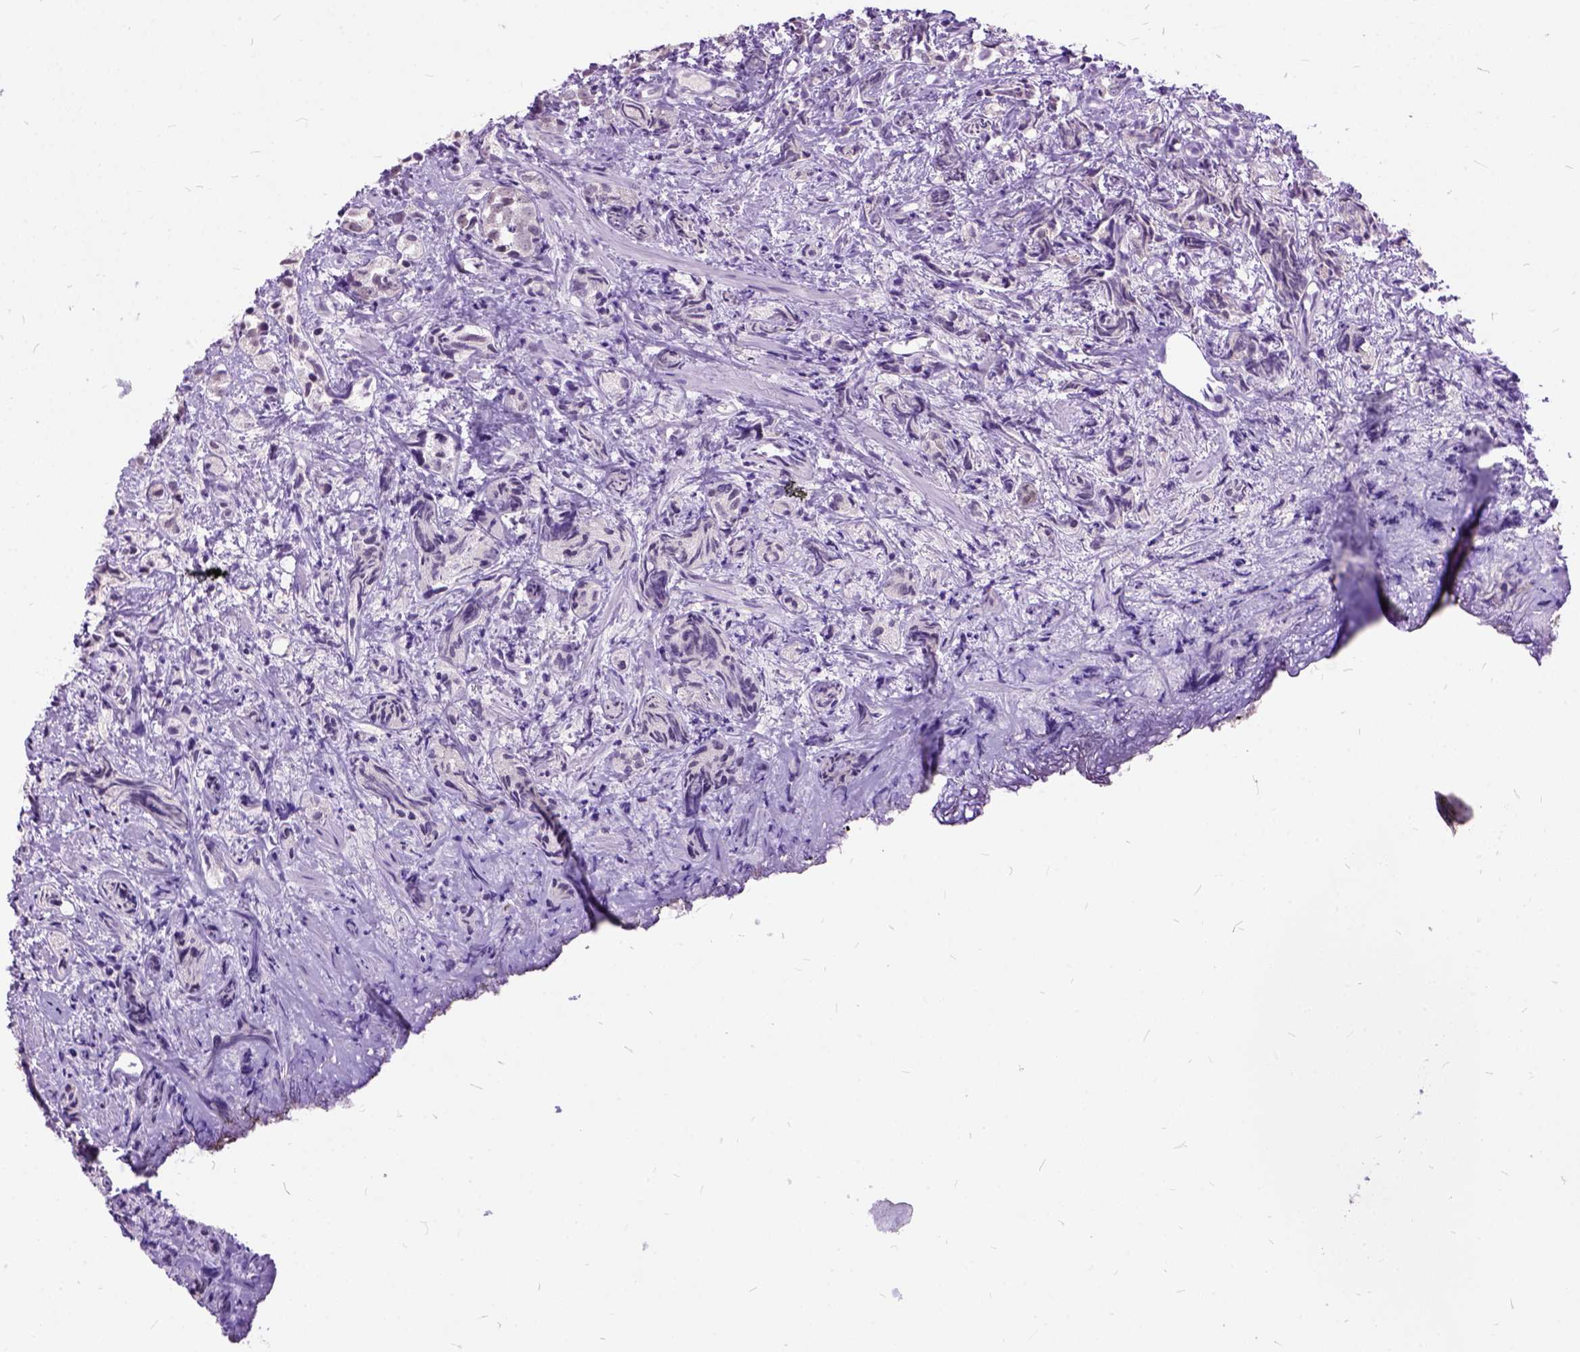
{"staining": {"intensity": "negative", "quantity": "none", "location": "none"}, "tissue": "prostate cancer", "cell_type": "Tumor cells", "image_type": "cancer", "snomed": [{"axis": "morphology", "description": "Adenocarcinoma, High grade"}, {"axis": "topography", "description": "Prostate"}], "caption": "This is an IHC histopathology image of human prostate cancer. There is no staining in tumor cells.", "gene": "ORC5", "patient": {"sex": "male", "age": 53}}